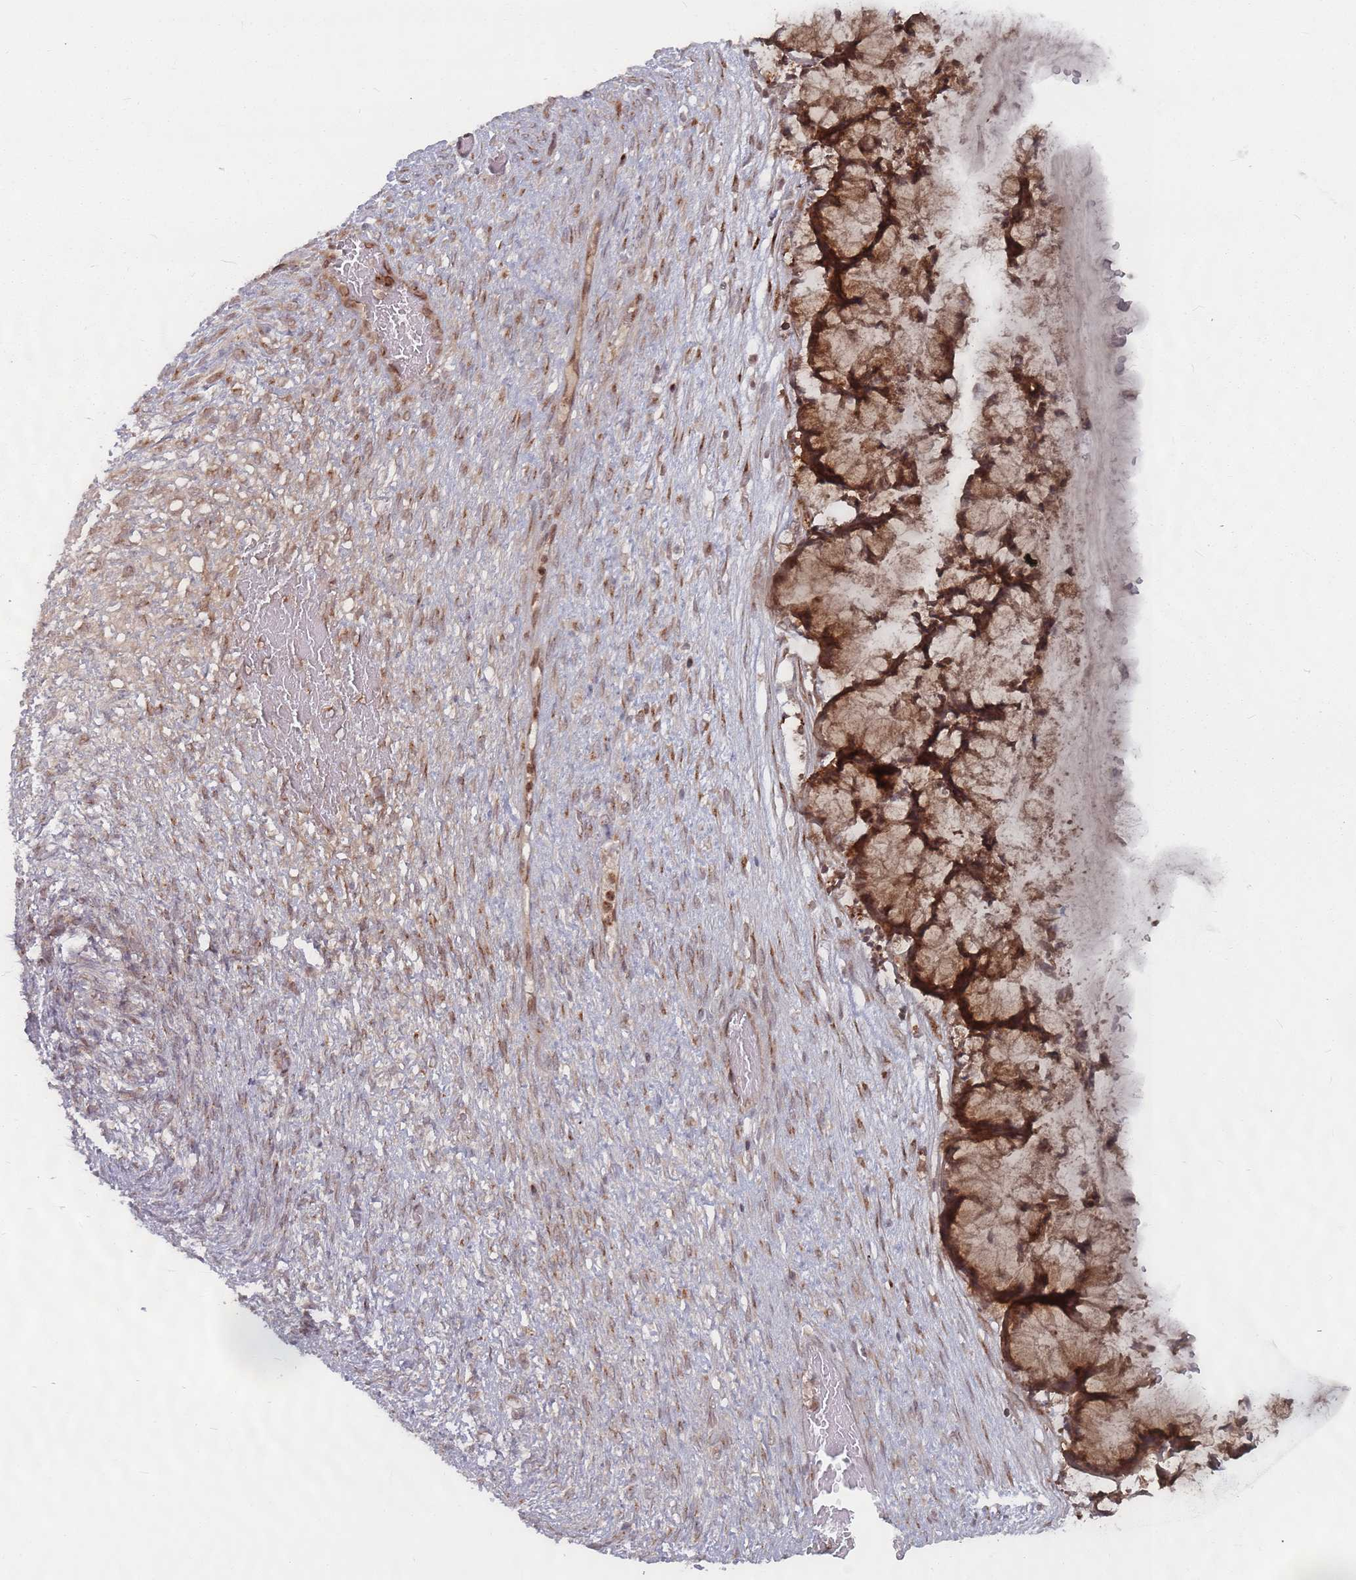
{"staining": {"intensity": "moderate", "quantity": ">75%", "location": "cytoplasmic/membranous"}, "tissue": "ovarian cancer", "cell_type": "Tumor cells", "image_type": "cancer", "snomed": [{"axis": "morphology", "description": "Cystadenocarcinoma, mucinous, NOS"}, {"axis": "topography", "description": "Ovary"}], "caption": "The immunohistochemical stain labels moderate cytoplasmic/membranous expression in tumor cells of ovarian cancer tissue.", "gene": "FMO4", "patient": {"sex": "female", "age": 42}}